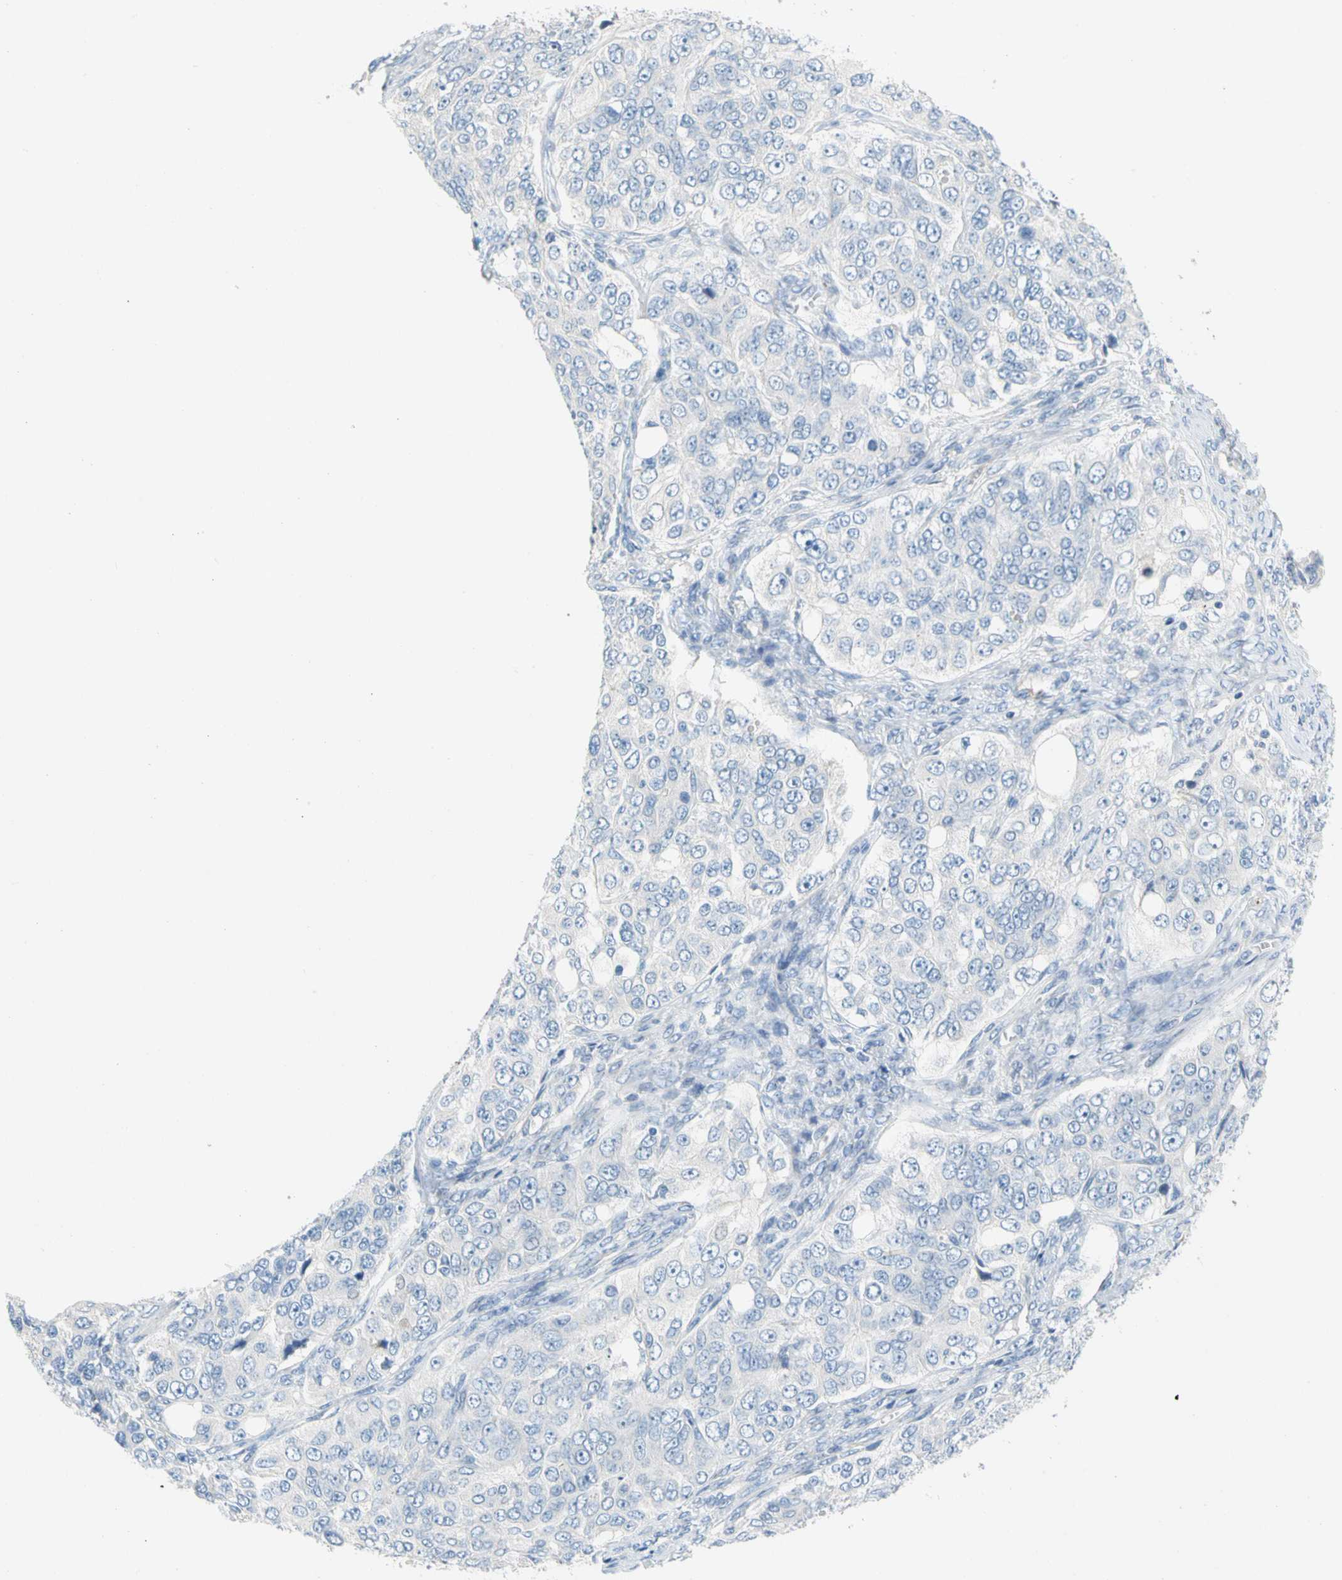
{"staining": {"intensity": "negative", "quantity": "none", "location": "none"}, "tissue": "ovarian cancer", "cell_type": "Tumor cells", "image_type": "cancer", "snomed": [{"axis": "morphology", "description": "Carcinoma, endometroid"}, {"axis": "topography", "description": "Ovary"}], "caption": "This is an immunohistochemistry (IHC) micrograph of ovarian cancer (endometroid carcinoma). There is no positivity in tumor cells.", "gene": "PPBP", "patient": {"sex": "female", "age": 51}}